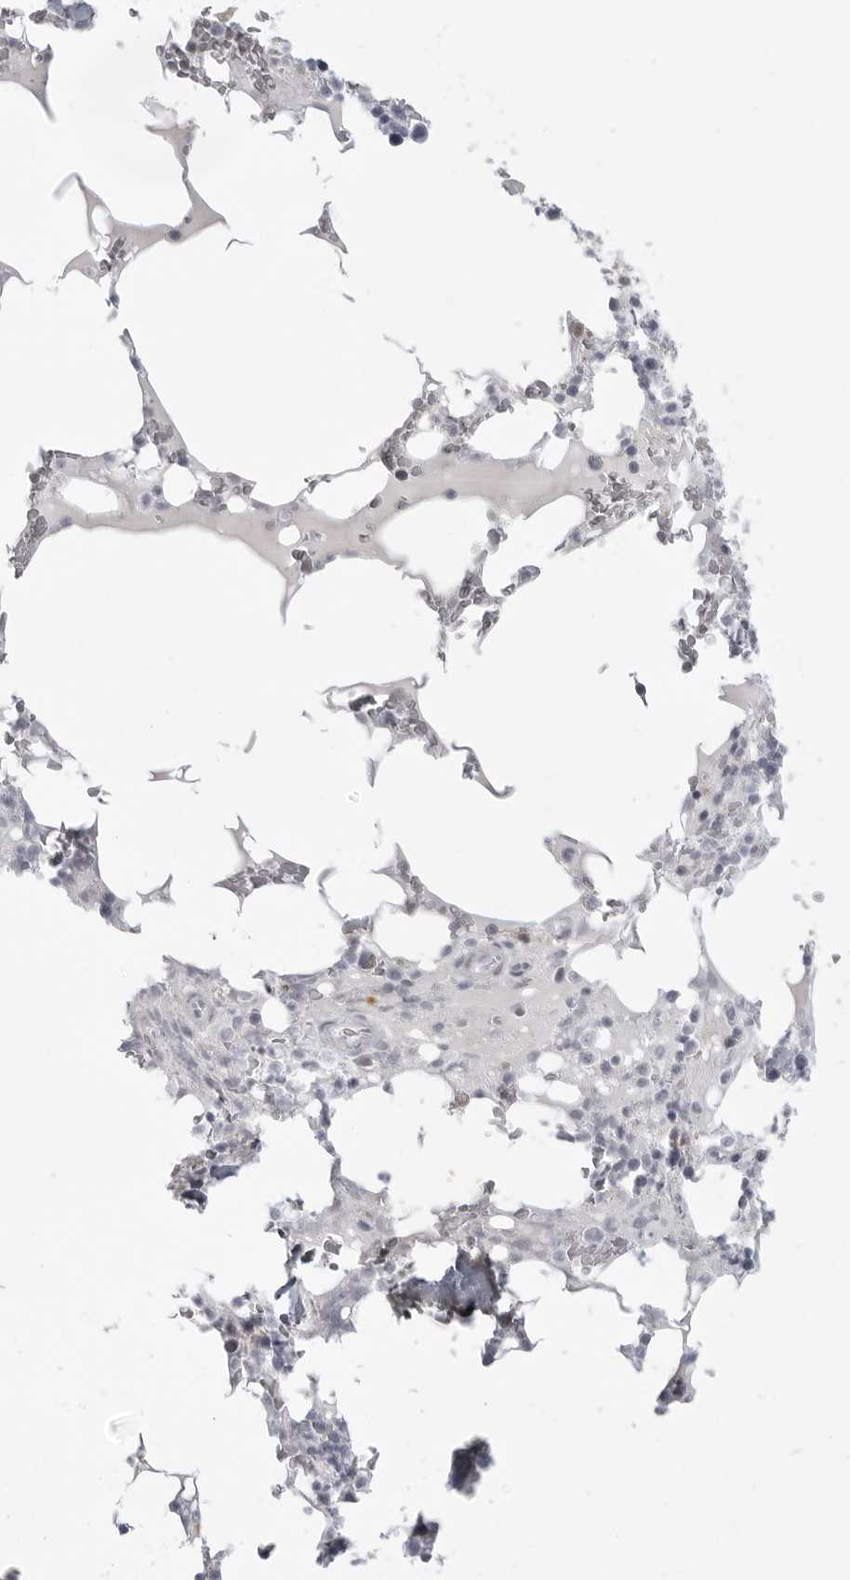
{"staining": {"intensity": "negative", "quantity": "none", "location": "none"}, "tissue": "bone marrow", "cell_type": "Hematopoietic cells", "image_type": "normal", "snomed": [{"axis": "morphology", "description": "Normal tissue, NOS"}, {"axis": "topography", "description": "Bone marrow"}], "caption": "DAB (3,3'-diaminobenzidine) immunohistochemical staining of benign bone marrow shows no significant positivity in hematopoietic cells.", "gene": "TCTN3", "patient": {"sex": "male", "age": 58}}